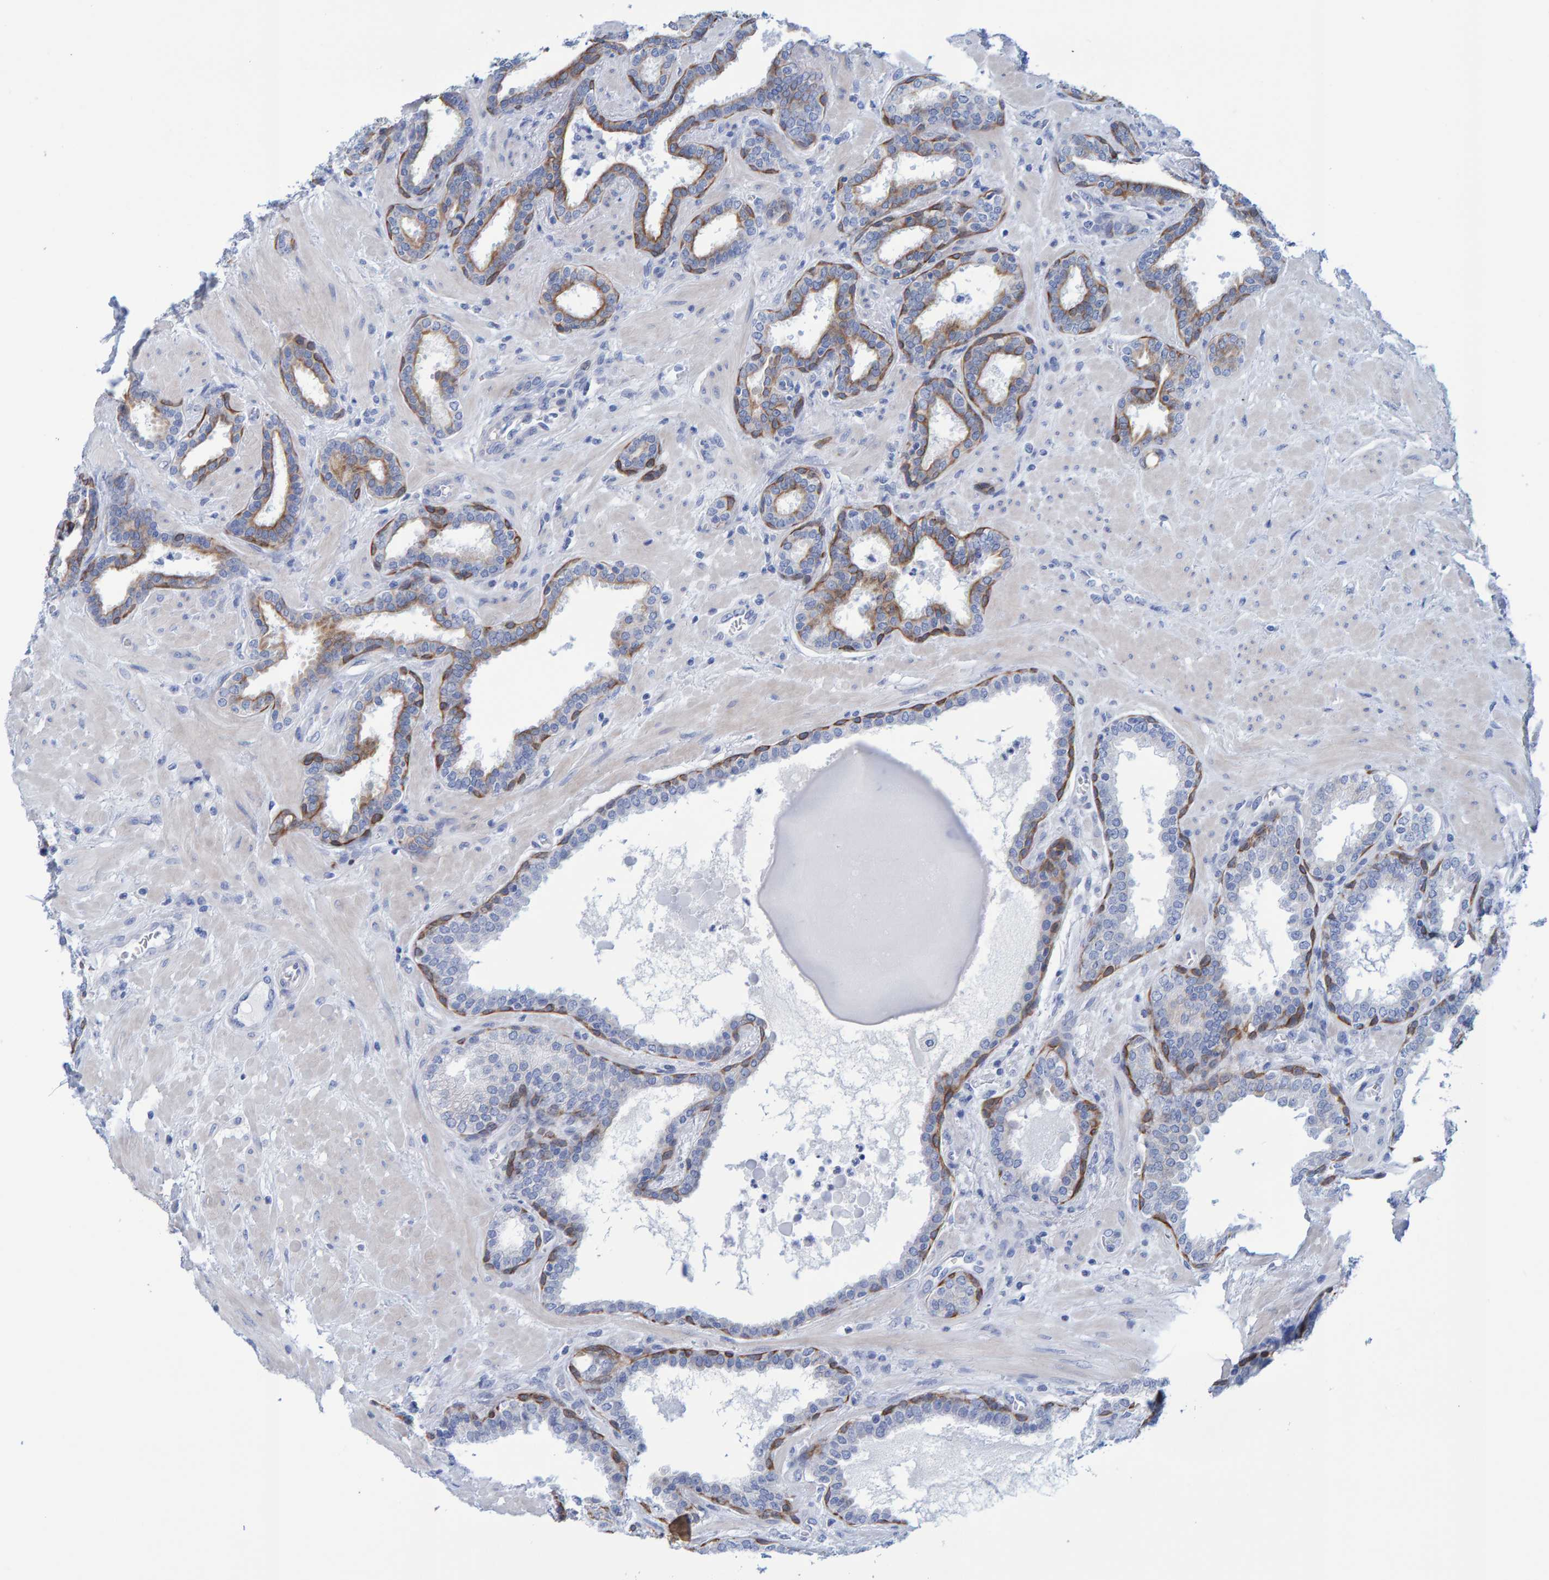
{"staining": {"intensity": "moderate", "quantity": "<25%", "location": "cytoplasmic/membranous"}, "tissue": "prostate", "cell_type": "Glandular cells", "image_type": "normal", "snomed": [{"axis": "morphology", "description": "Normal tissue, NOS"}, {"axis": "topography", "description": "Prostate"}], "caption": "Prostate stained with IHC exhibits moderate cytoplasmic/membranous staining in approximately <25% of glandular cells. (Brightfield microscopy of DAB IHC at high magnification).", "gene": "JAKMIP3", "patient": {"sex": "male", "age": 51}}